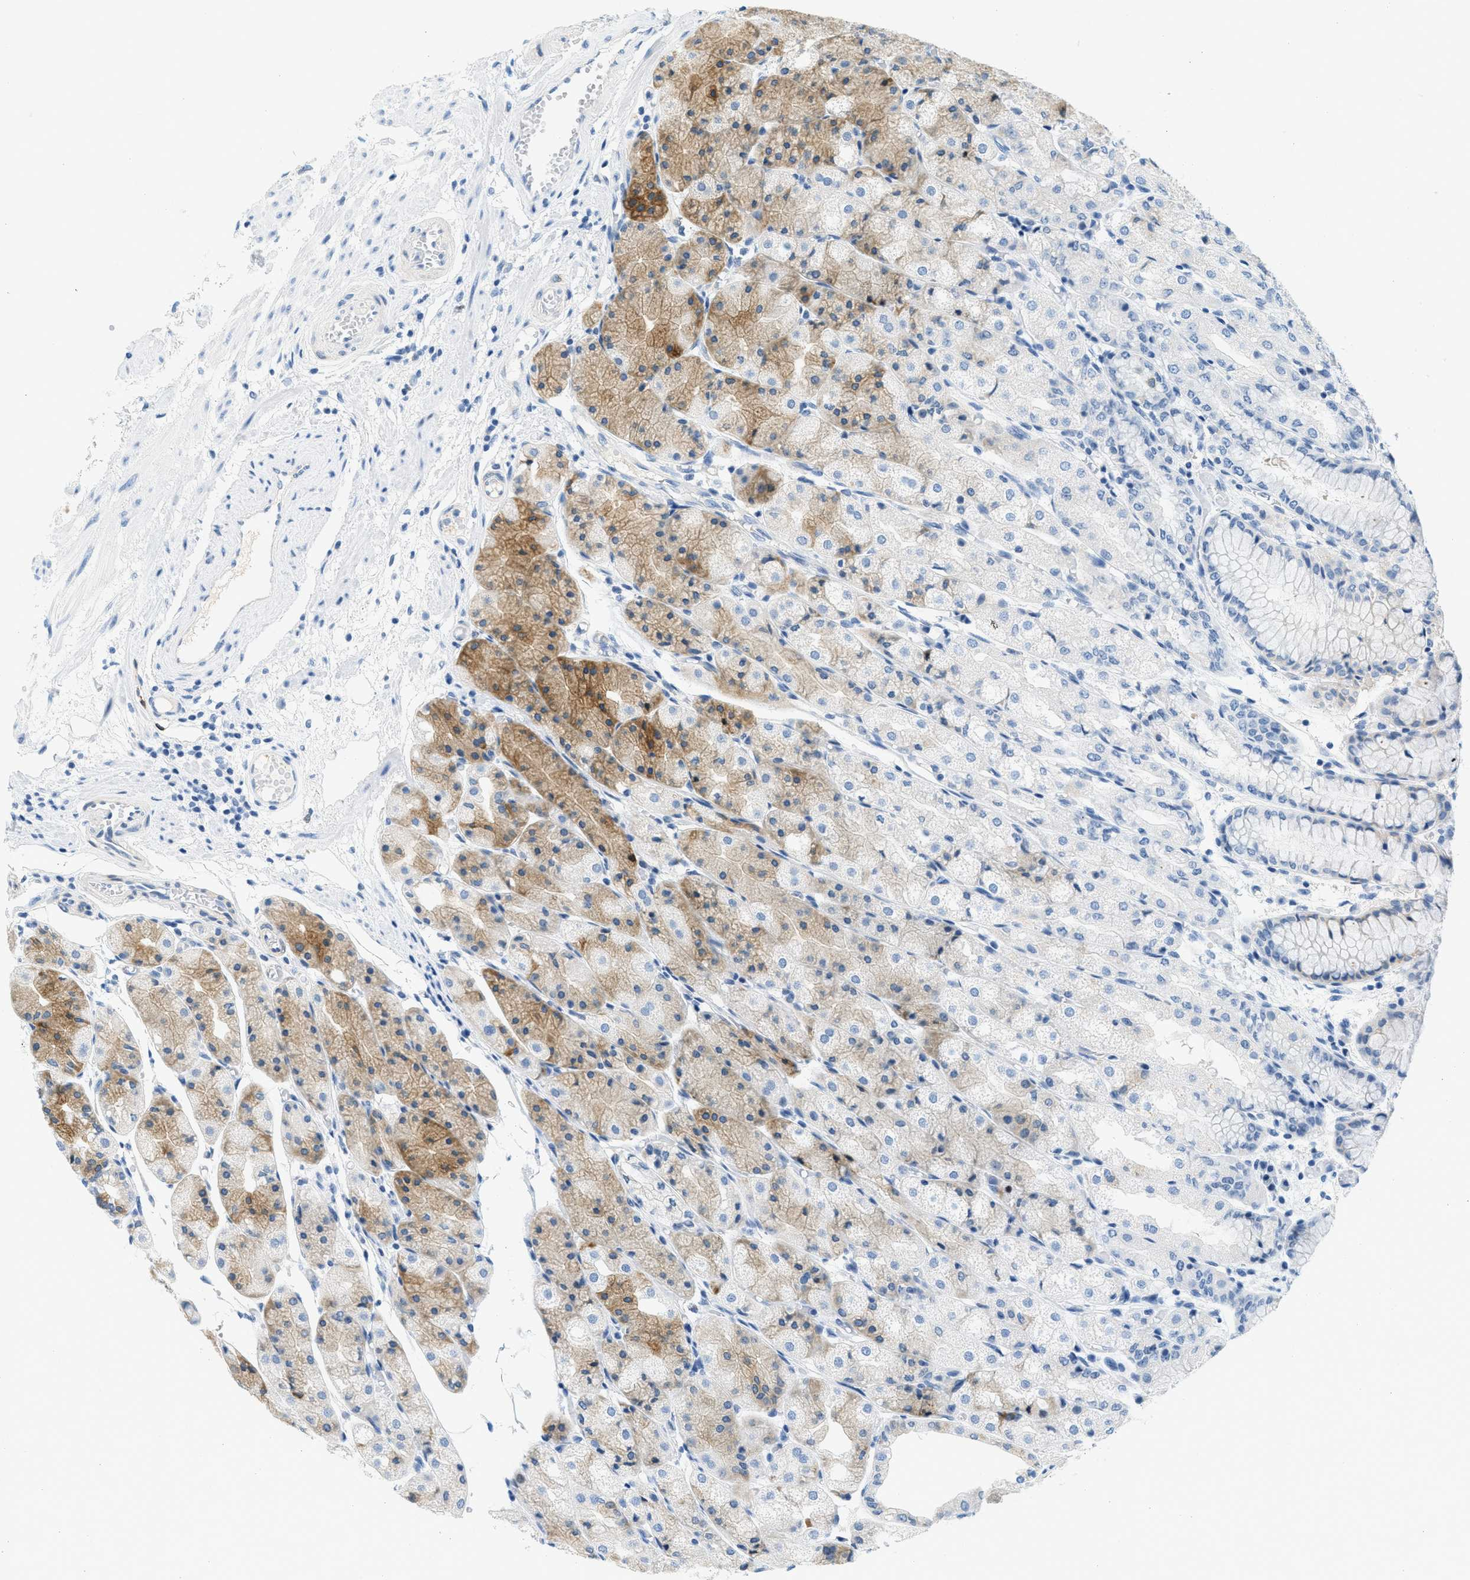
{"staining": {"intensity": "moderate", "quantity": "25%-75%", "location": "cytoplasmic/membranous"}, "tissue": "stomach", "cell_type": "Glandular cells", "image_type": "normal", "snomed": [{"axis": "morphology", "description": "Normal tissue, NOS"}, {"axis": "topography", "description": "Stomach, upper"}], "caption": "IHC image of unremarkable stomach: stomach stained using IHC displays medium levels of moderate protein expression localized specifically in the cytoplasmic/membranous of glandular cells, appearing as a cytoplasmic/membranous brown color.", "gene": "CYP4X1", "patient": {"sex": "male", "age": 72}}